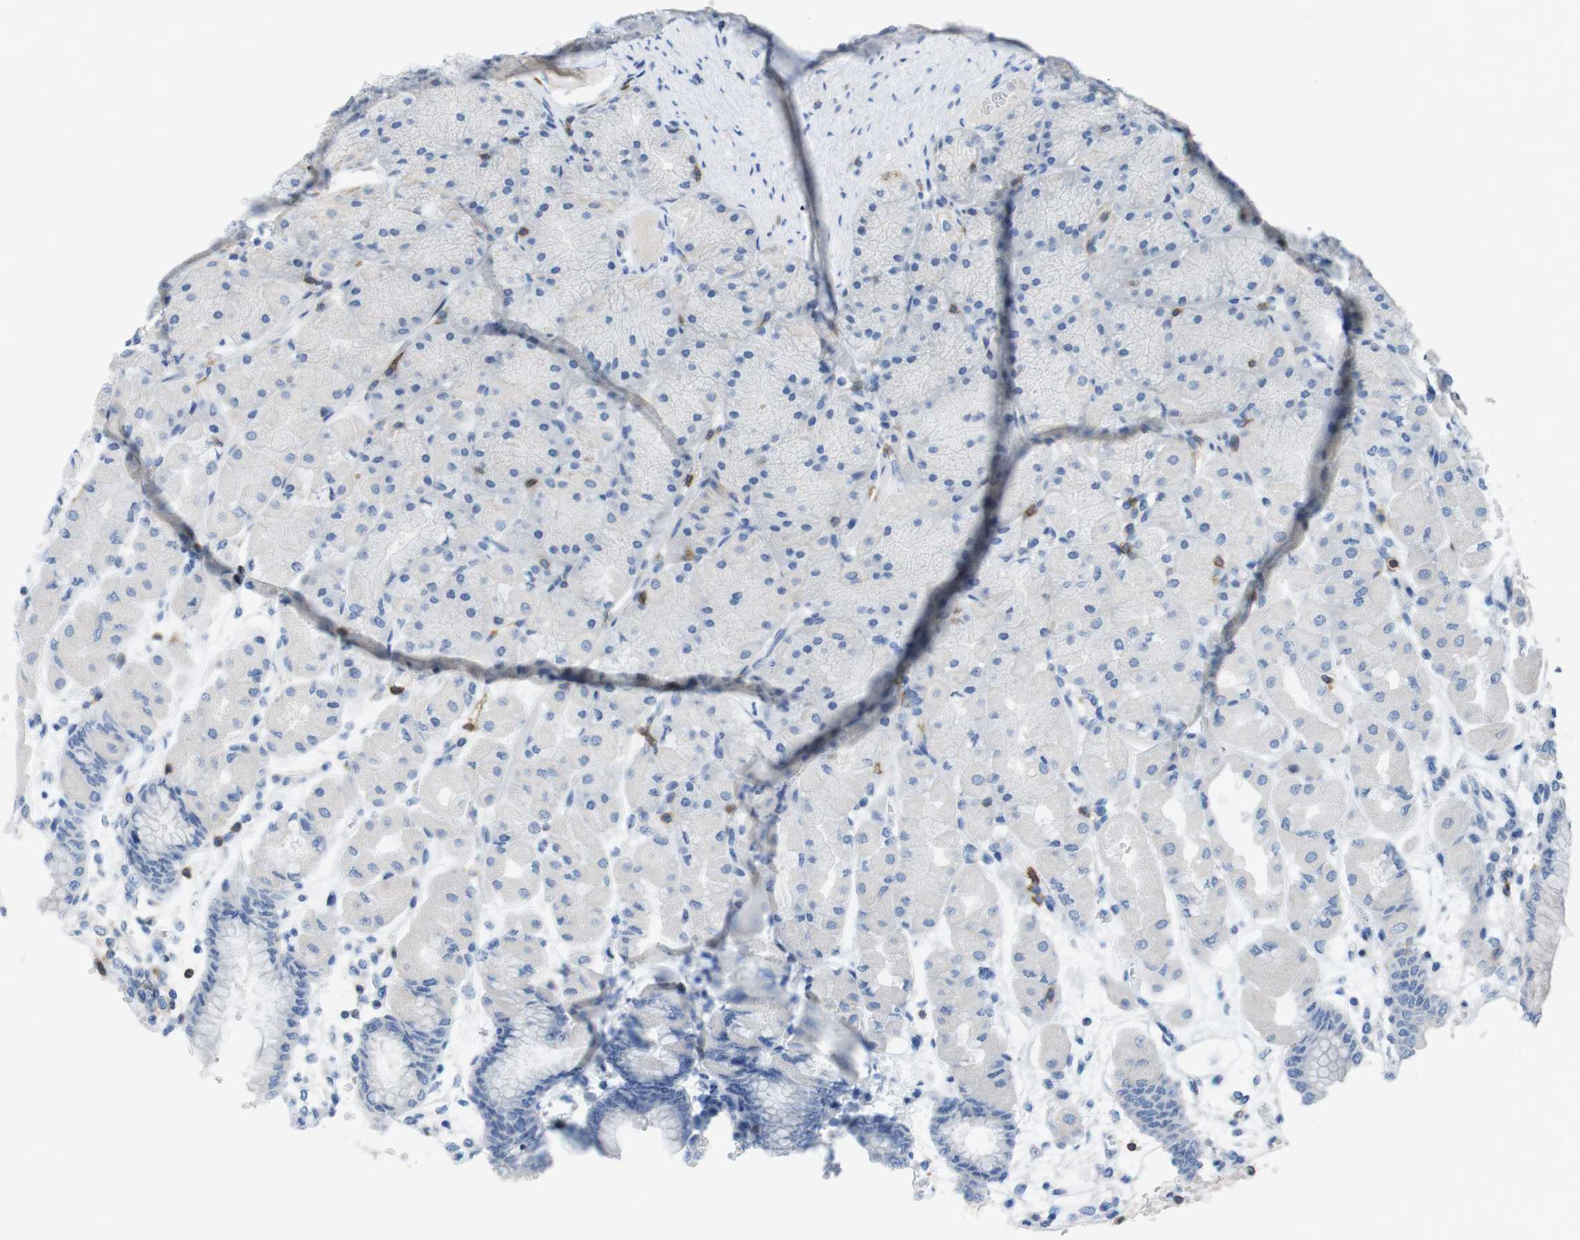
{"staining": {"intensity": "negative", "quantity": "none", "location": "none"}, "tissue": "stomach", "cell_type": "Glandular cells", "image_type": "normal", "snomed": [{"axis": "morphology", "description": "Normal tissue, NOS"}, {"axis": "topography", "description": "Stomach, upper"}], "caption": "This photomicrograph is of benign stomach stained with immunohistochemistry (IHC) to label a protein in brown with the nuclei are counter-stained blue. There is no expression in glandular cells. (Stains: DAB immunohistochemistry with hematoxylin counter stain, Microscopy: brightfield microscopy at high magnification).", "gene": "CD5", "patient": {"sex": "female", "age": 56}}